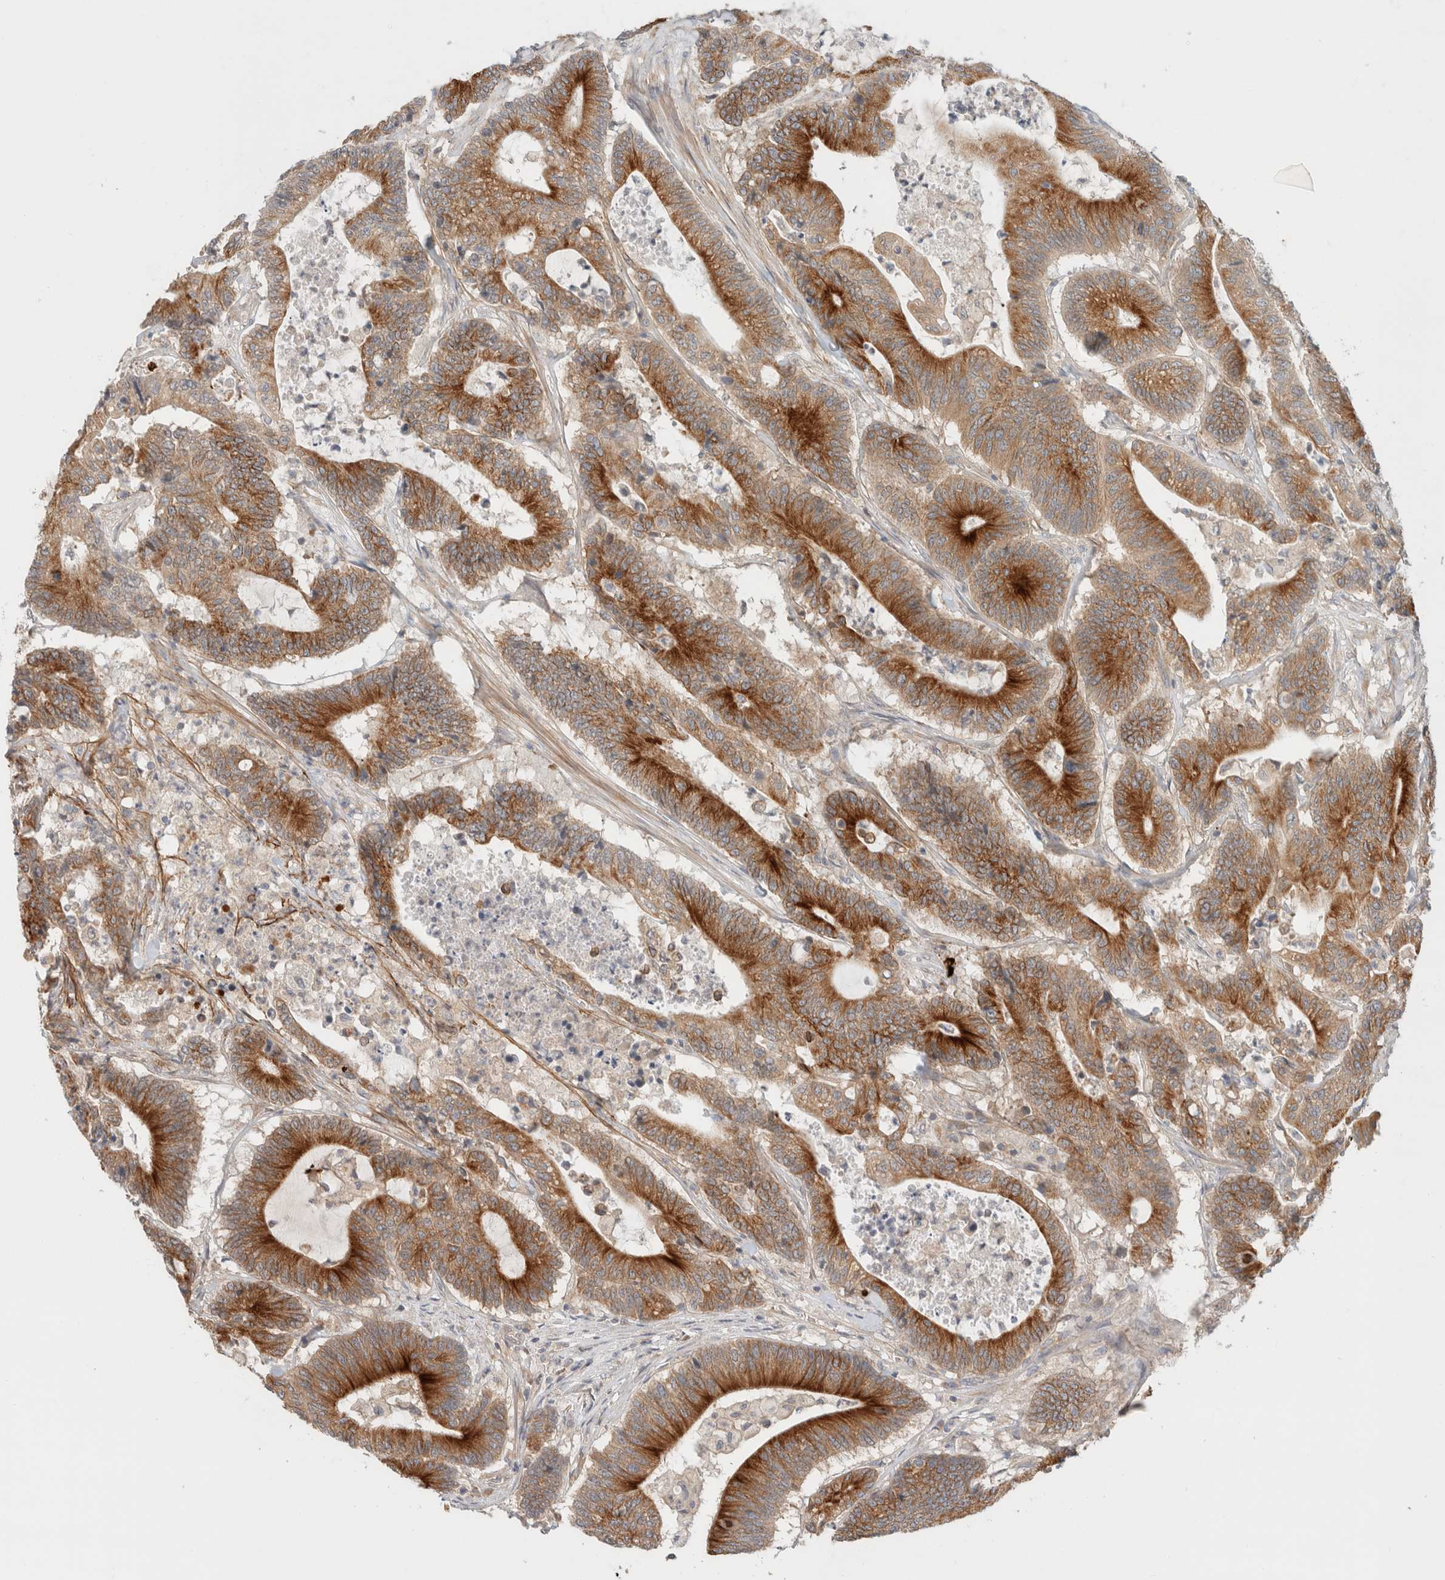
{"staining": {"intensity": "strong", "quantity": ">75%", "location": "cytoplasmic/membranous"}, "tissue": "colorectal cancer", "cell_type": "Tumor cells", "image_type": "cancer", "snomed": [{"axis": "morphology", "description": "Adenocarcinoma, NOS"}, {"axis": "topography", "description": "Colon"}], "caption": "Immunohistochemistry (IHC) micrograph of neoplastic tissue: adenocarcinoma (colorectal) stained using immunohistochemistry shows high levels of strong protein expression localized specifically in the cytoplasmic/membranous of tumor cells, appearing as a cytoplasmic/membranous brown color.", "gene": "MARK3", "patient": {"sex": "female", "age": 84}}